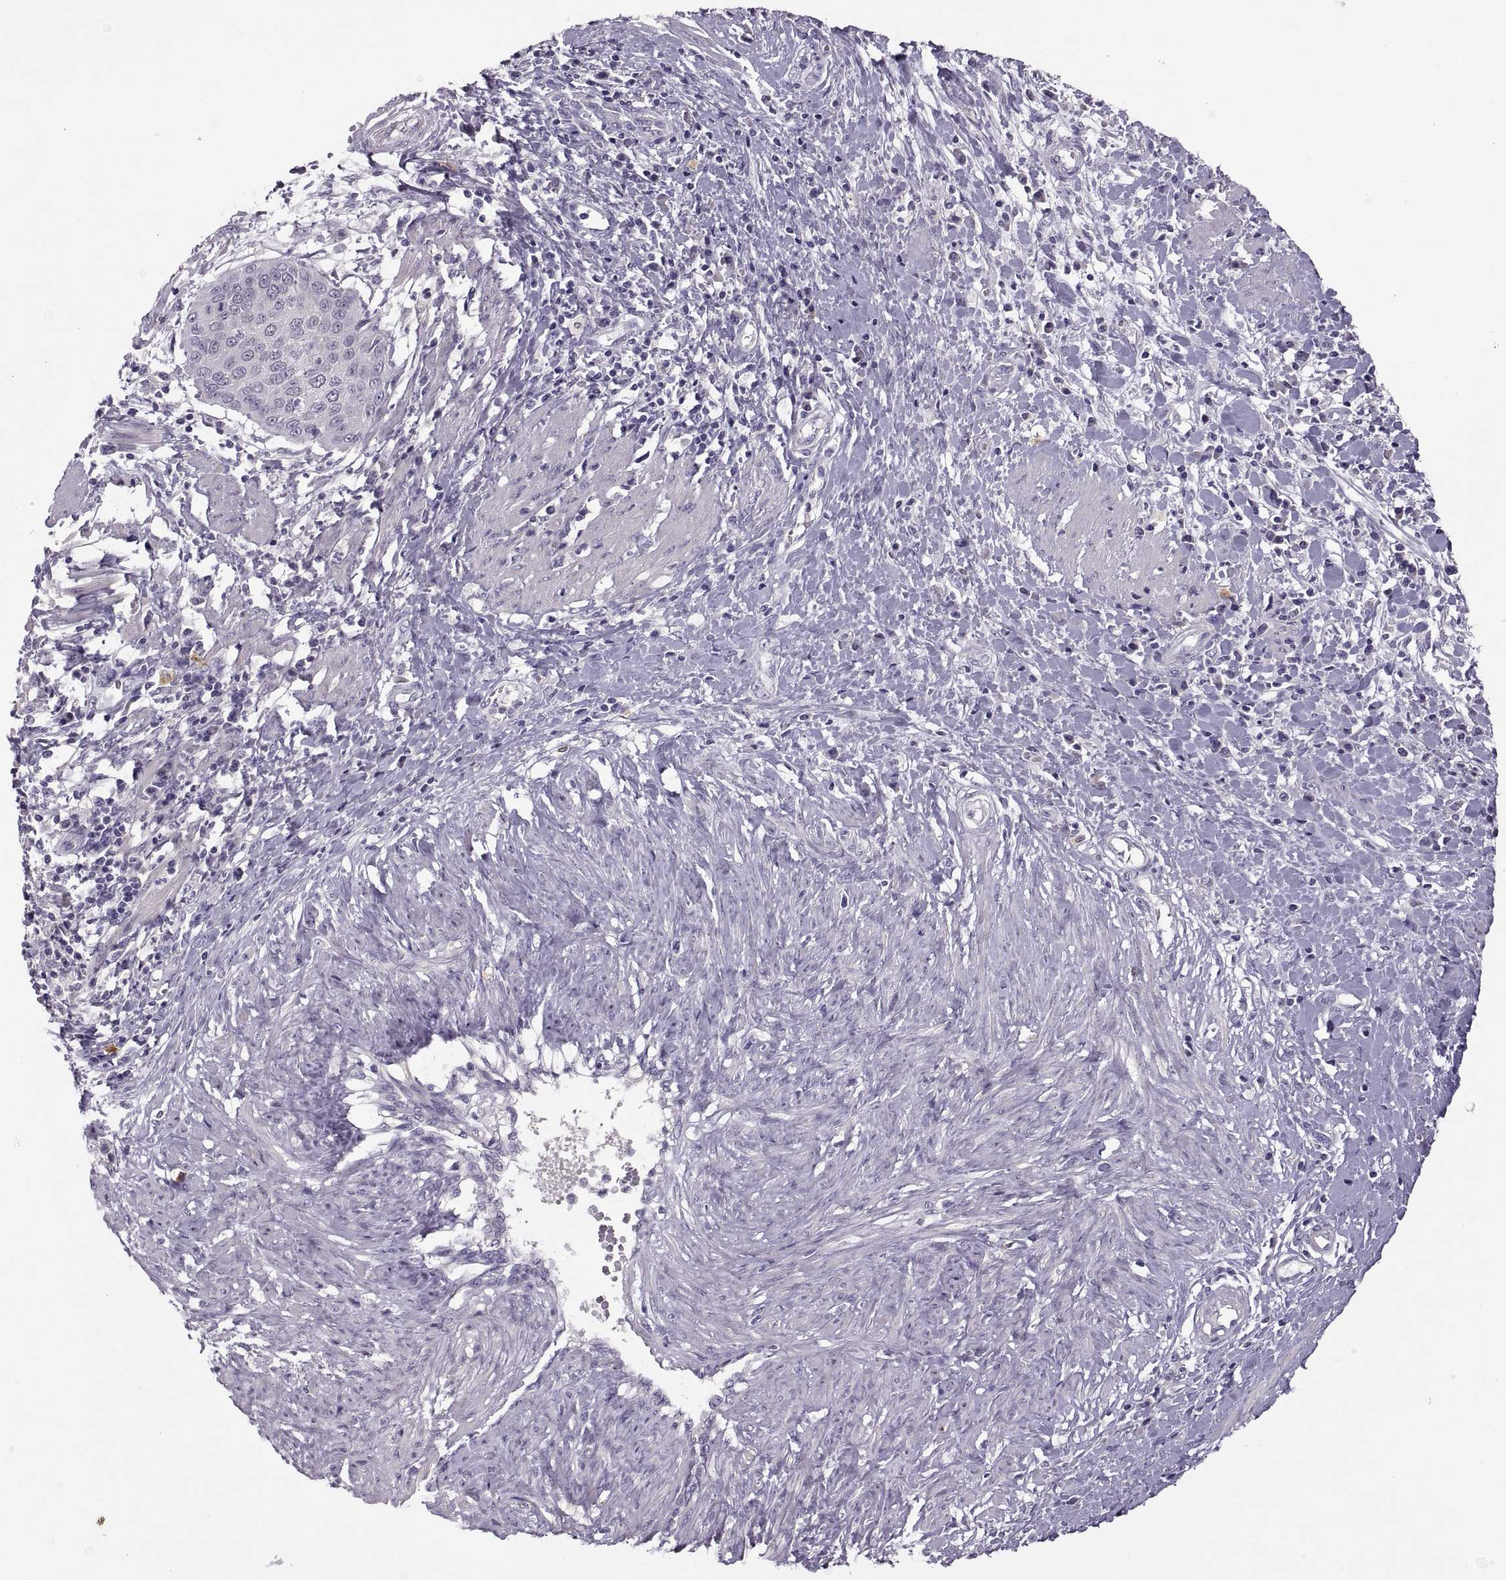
{"staining": {"intensity": "negative", "quantity": "none", "location": "none"}, "tissue": "cervical cancer", "cell_type": "Tumor cells", "image_type": "cancer", "snomed": [{"axis": "morphology", "description": "Squamous cell carcinoma, NOS"}, {"axis": "topography", "description": "Cervix"}], "caption": "High magnification brightfield microscopy of squamous cell carcinoma (cervical) stained with DAB (3,3'-diaminobenzidine) (brown) and counterstained with hematoxylin (blue): tumor cells show no significant positivity.", "gene": "WFDC8", "patient": {"sex": "female", "age": 39}}